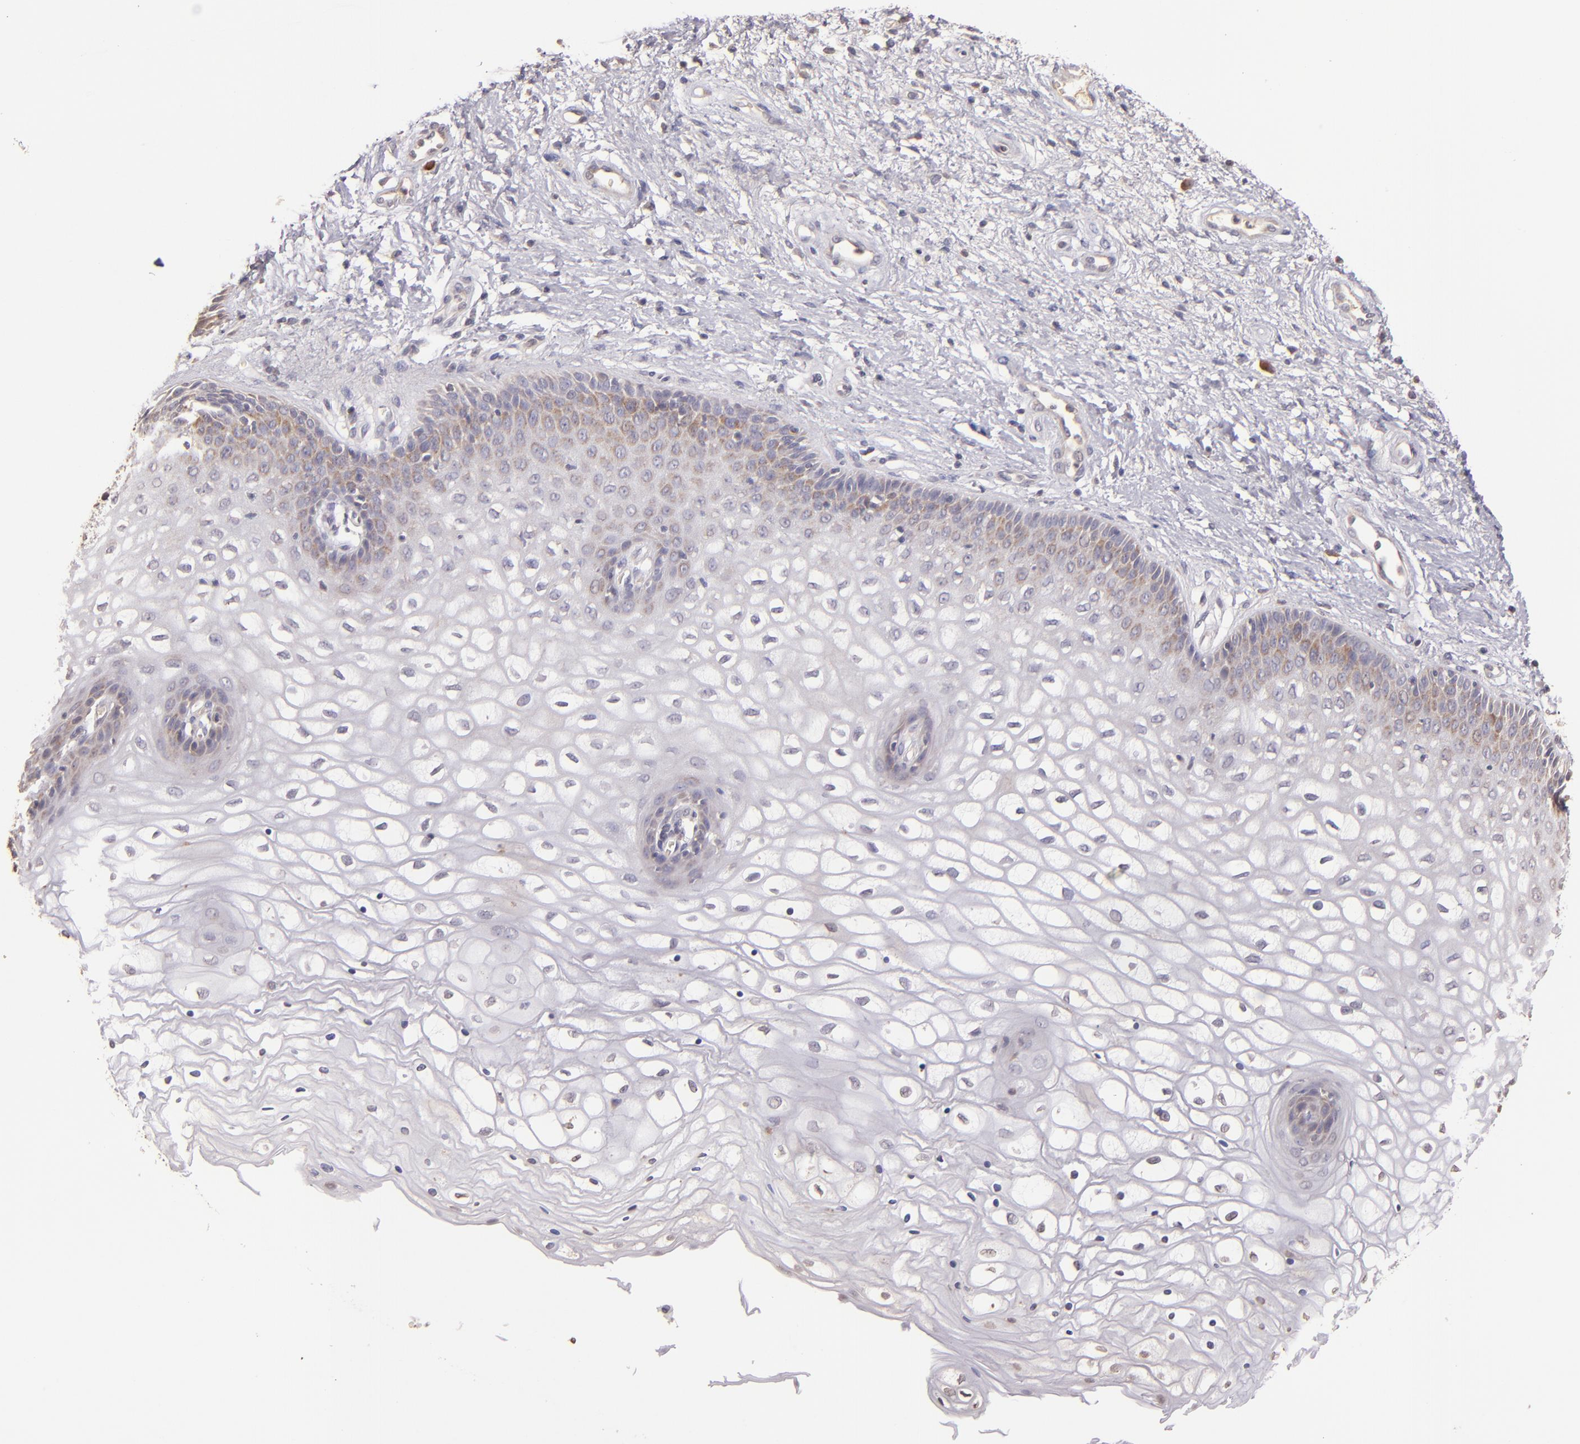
{"staining": {"intensity": "weak", "quantity": "<25%", "location": "cytoplasmic/membranous"}, "tissue": "vagina", "cell_type": "Squamous epithelial cells", "image_type": "normal", "snomed": [{"axis": "morphology", "description": "Normal tissue, NOS"}, {"axis": "topography", "description": "Vagina"}], "caption": "An immunohistochemistry (IHC) photomicrograph of benign vagina is shown. There is no staining in squamous epithelial cells of vagina. (Stains: DAB immunohistochemistry with hematoxylin counter stain, Microscopy: brightfield microscopy at high magnification).", "gene": "ABL1", "patient": {"sex": "female", "age": 34}}